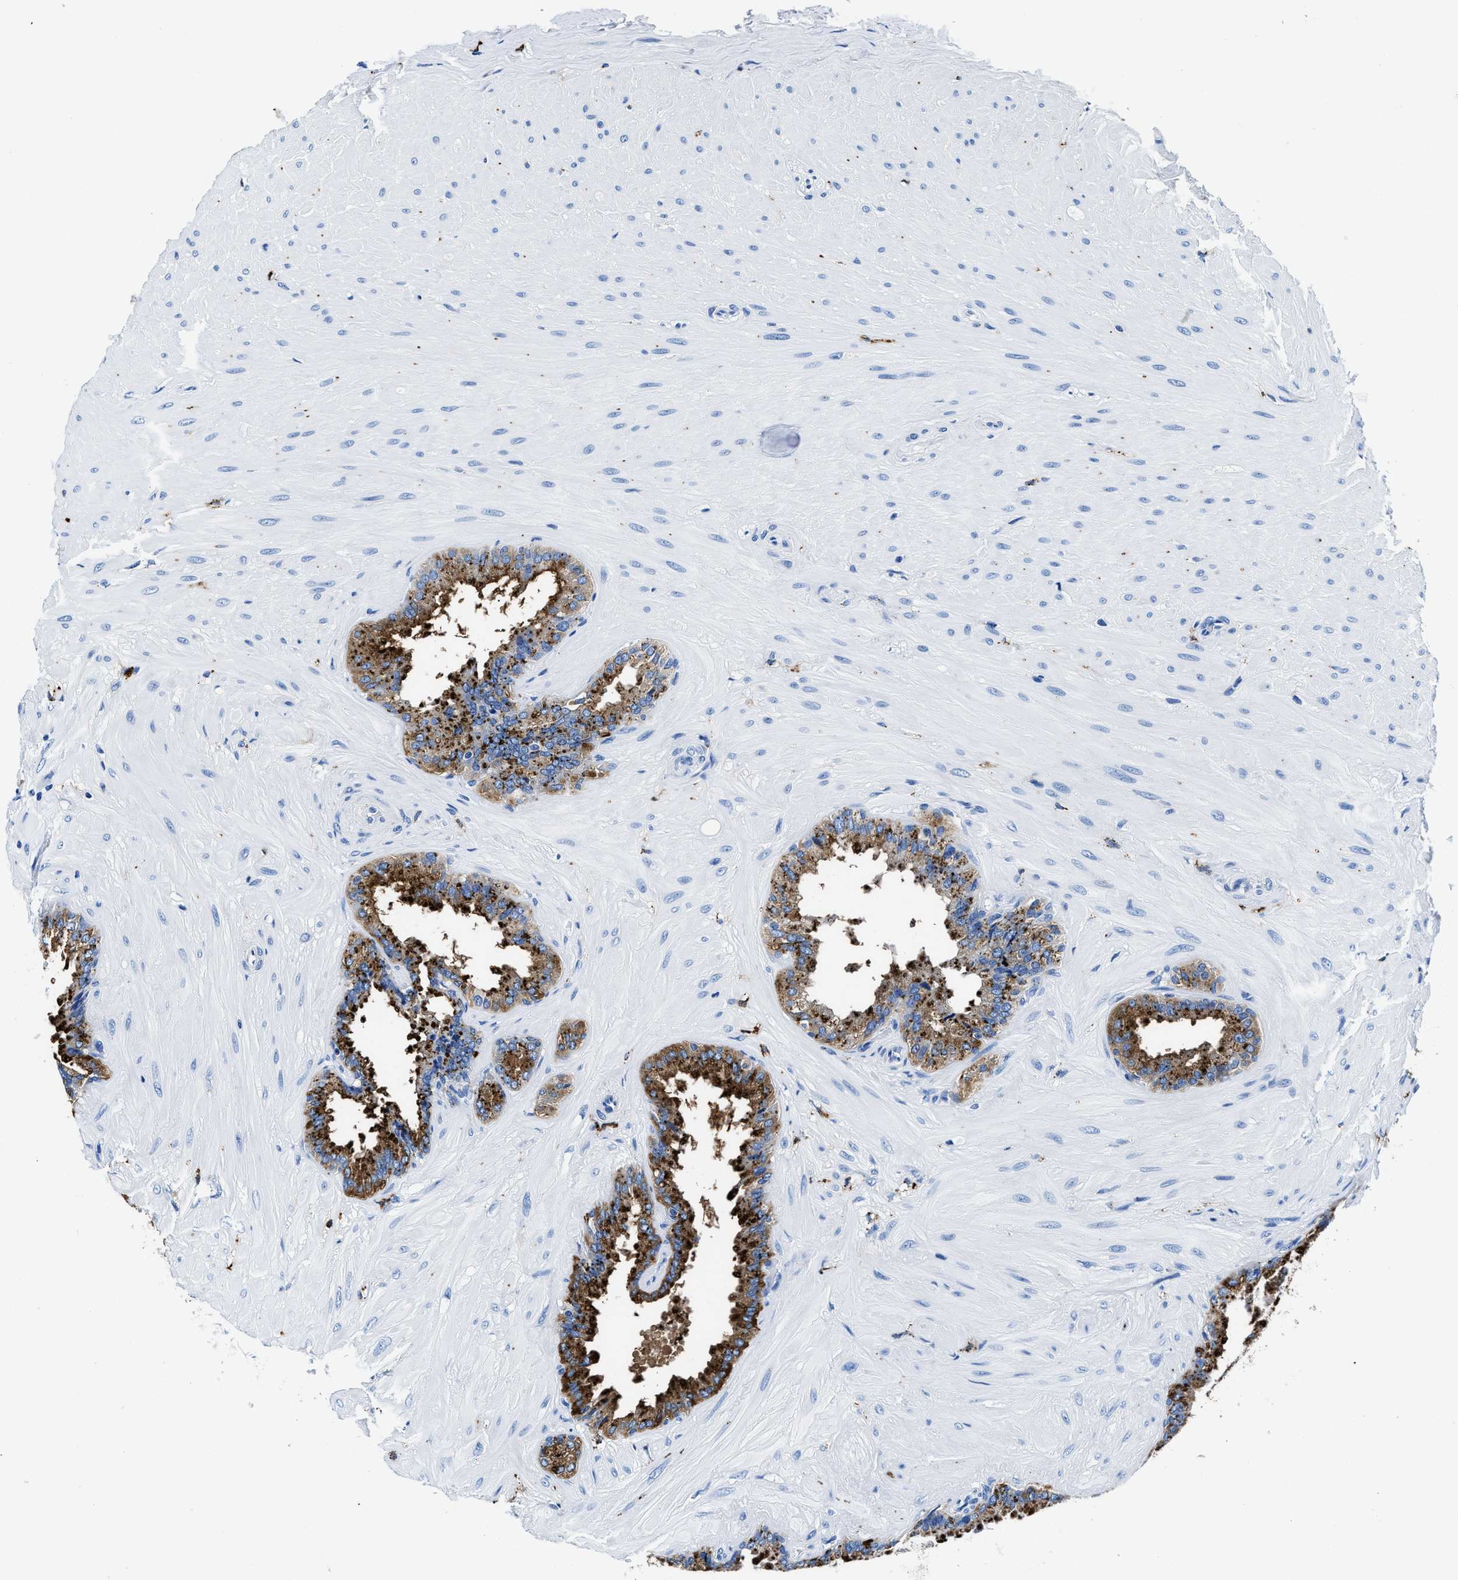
{"staining": {"intensity": "strong", "quantity": "25%-75%", "location": "cytoplasmic/membranous"}, "tissue": "seminal vesicle", "cell_type": "Glandular cells", "image_type": "normal", "snomed": [{"axis": "morphology", "description": "Normal tissue, NOS"}, {"axis": "topography", "description": "Seminal veicle"}], "caption": "The histopathology image exhibits immunohistochemical staining of unremarkable seminal vesicle. There is strong cytoplasmic/membranous expression is present in about 25%-75% of glandular cells.", "gene": "OR14K1", "patient": {"sex": "male", "age": 46}}